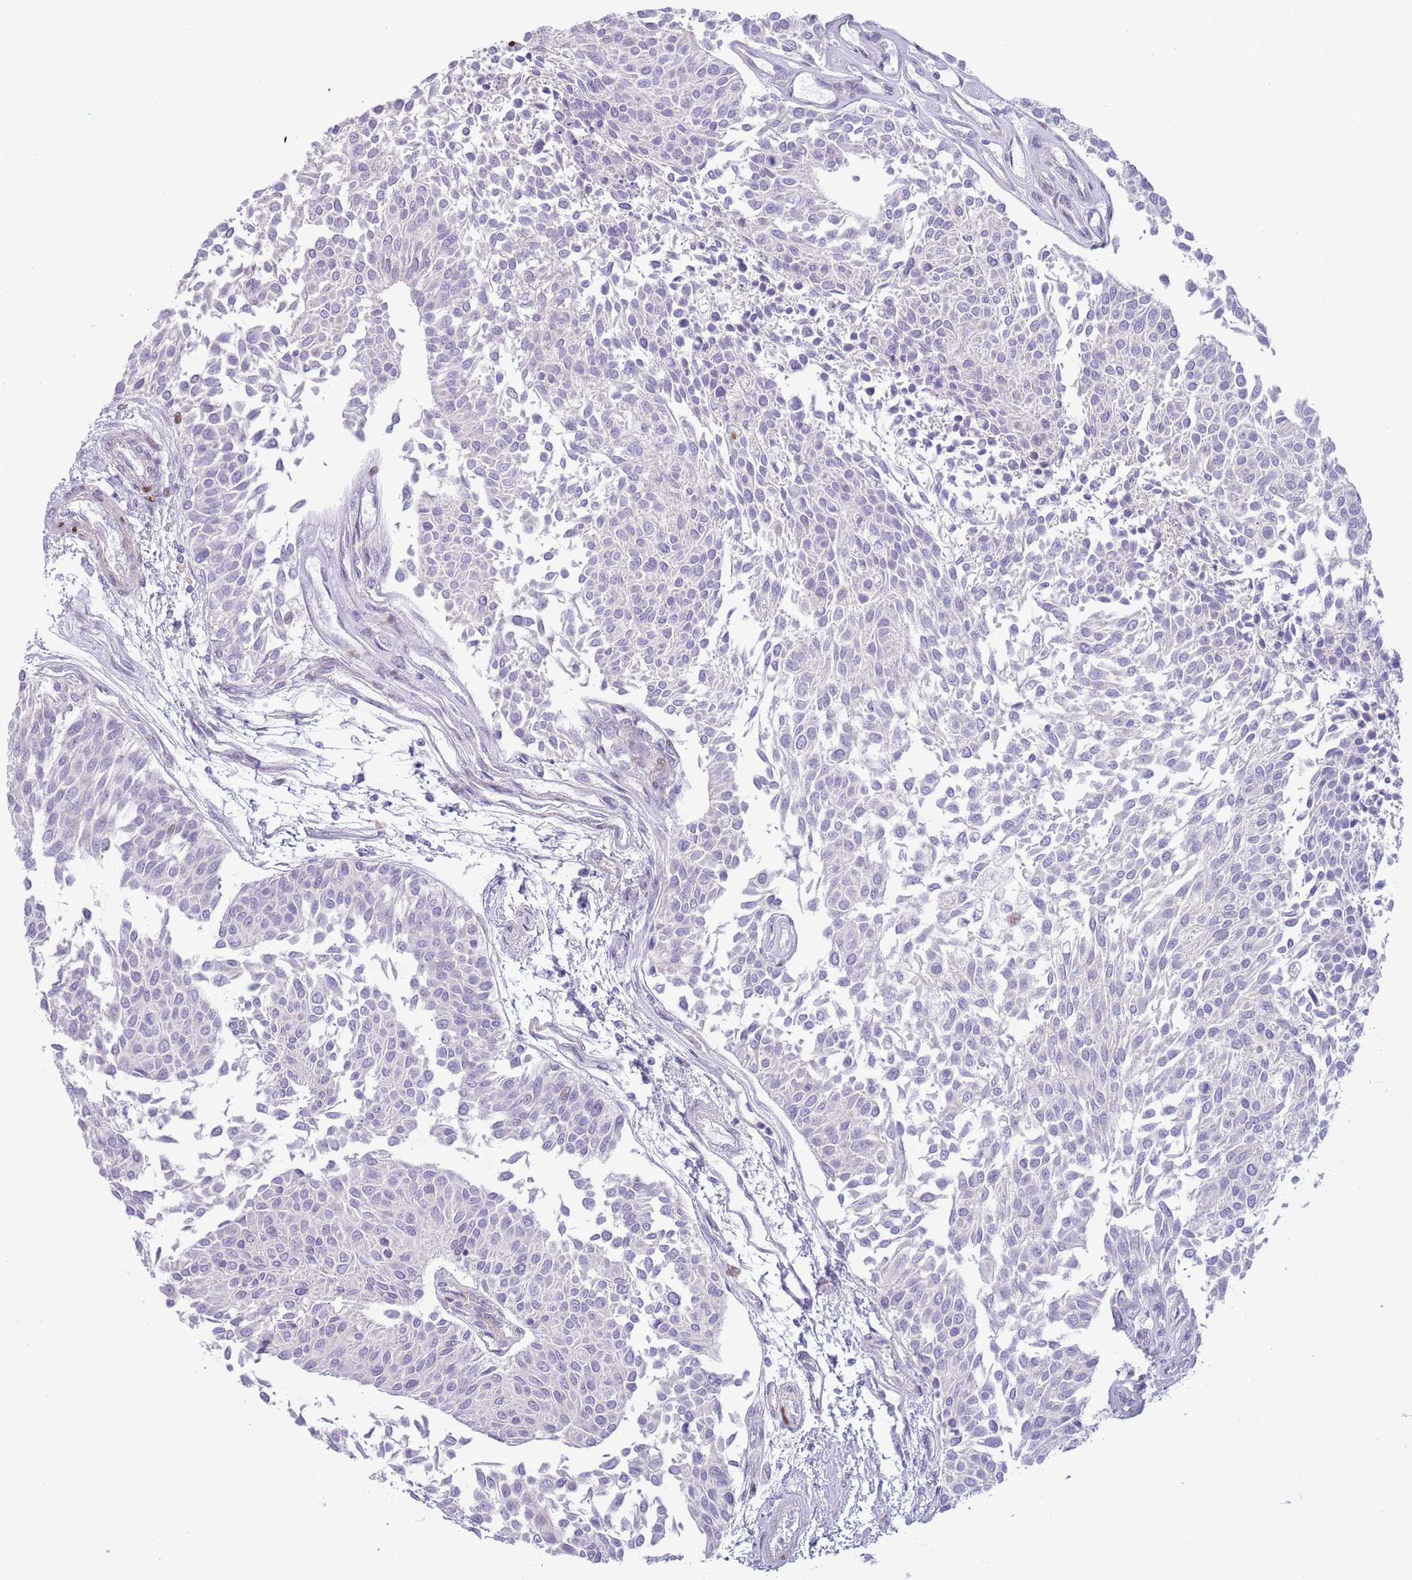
{"staining": {"intensity": "negative", "quantity": "none", "location": "none"}, "tissue": "urothelial cancer", "cell_type": "Tumor cells", "image_type": "cancer", "snomed": [{"axis": "morphology", "description": "Urothelial carcinoma, NOS"}, {"axis": "topography", "description": "Urinary bladder"}], "caption": "This is a histopathology image of immunohistochemistry staining of urothelial cancer, which shows no positivity in tumor cells. (Immunohistochemistry (ihc), brightfield microscopy, high magnification).", "gene": "ANO8", "patient": {"sex": "male", "age": 55}}